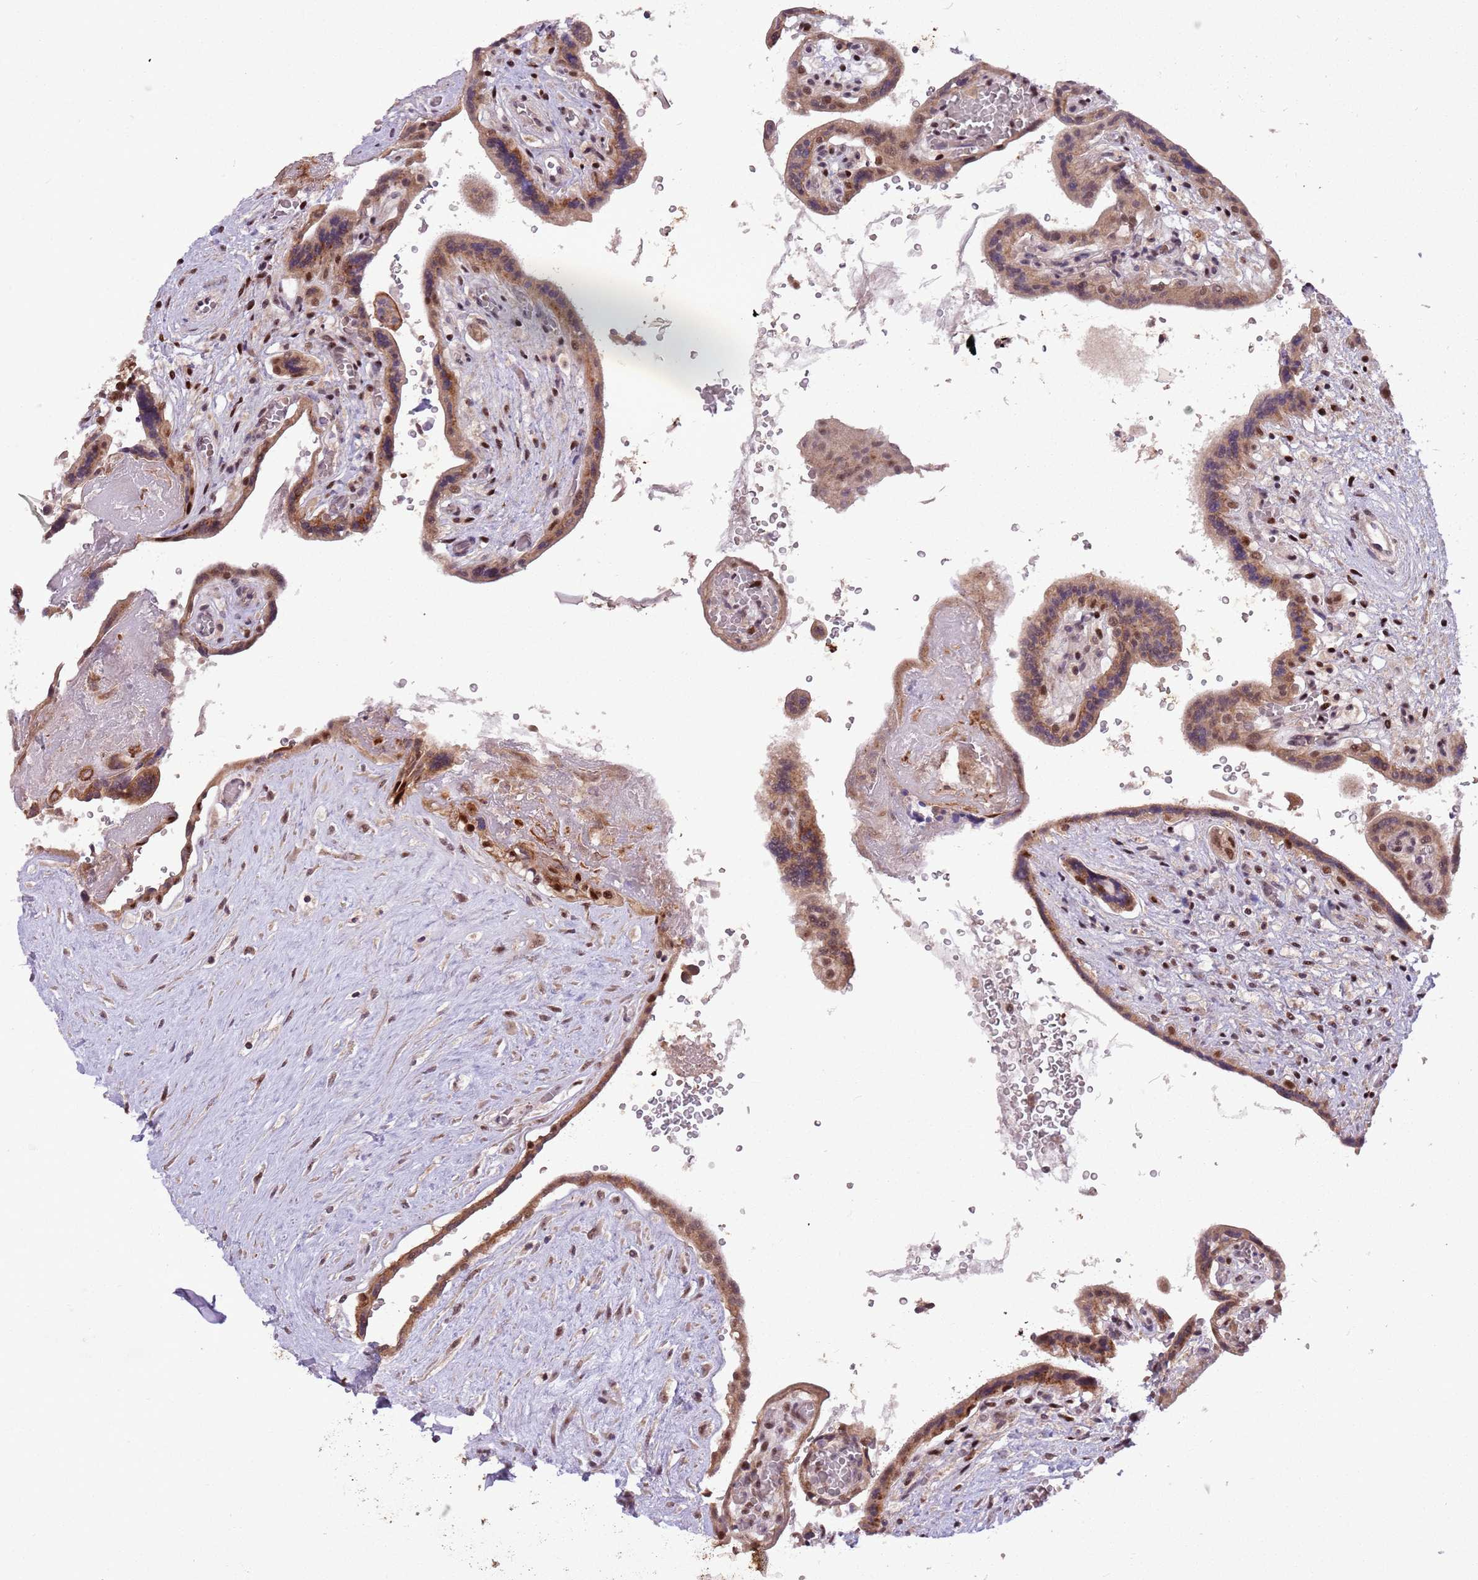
{"staining": {"intensity": "strong", "quantity": ">75%", "location": "cytoplasmic/membranous"}, "tissue": "placenta", "cell_type": "Trophoblastic cells", "image_type": "normal", "snomed": [{"axis": "morphology", "description": "Normal tissue, NOS"}, {"axis": "topography", "description": "Placenta"}], "caption": "Placenta stained for a protein (brown) exhibits strong cytoplasmic/membranous positive positivity in approximately >75% of trophoblastic cells.", "gene": "TRIM27", "patient": {"sex": "female", "age": 37}}